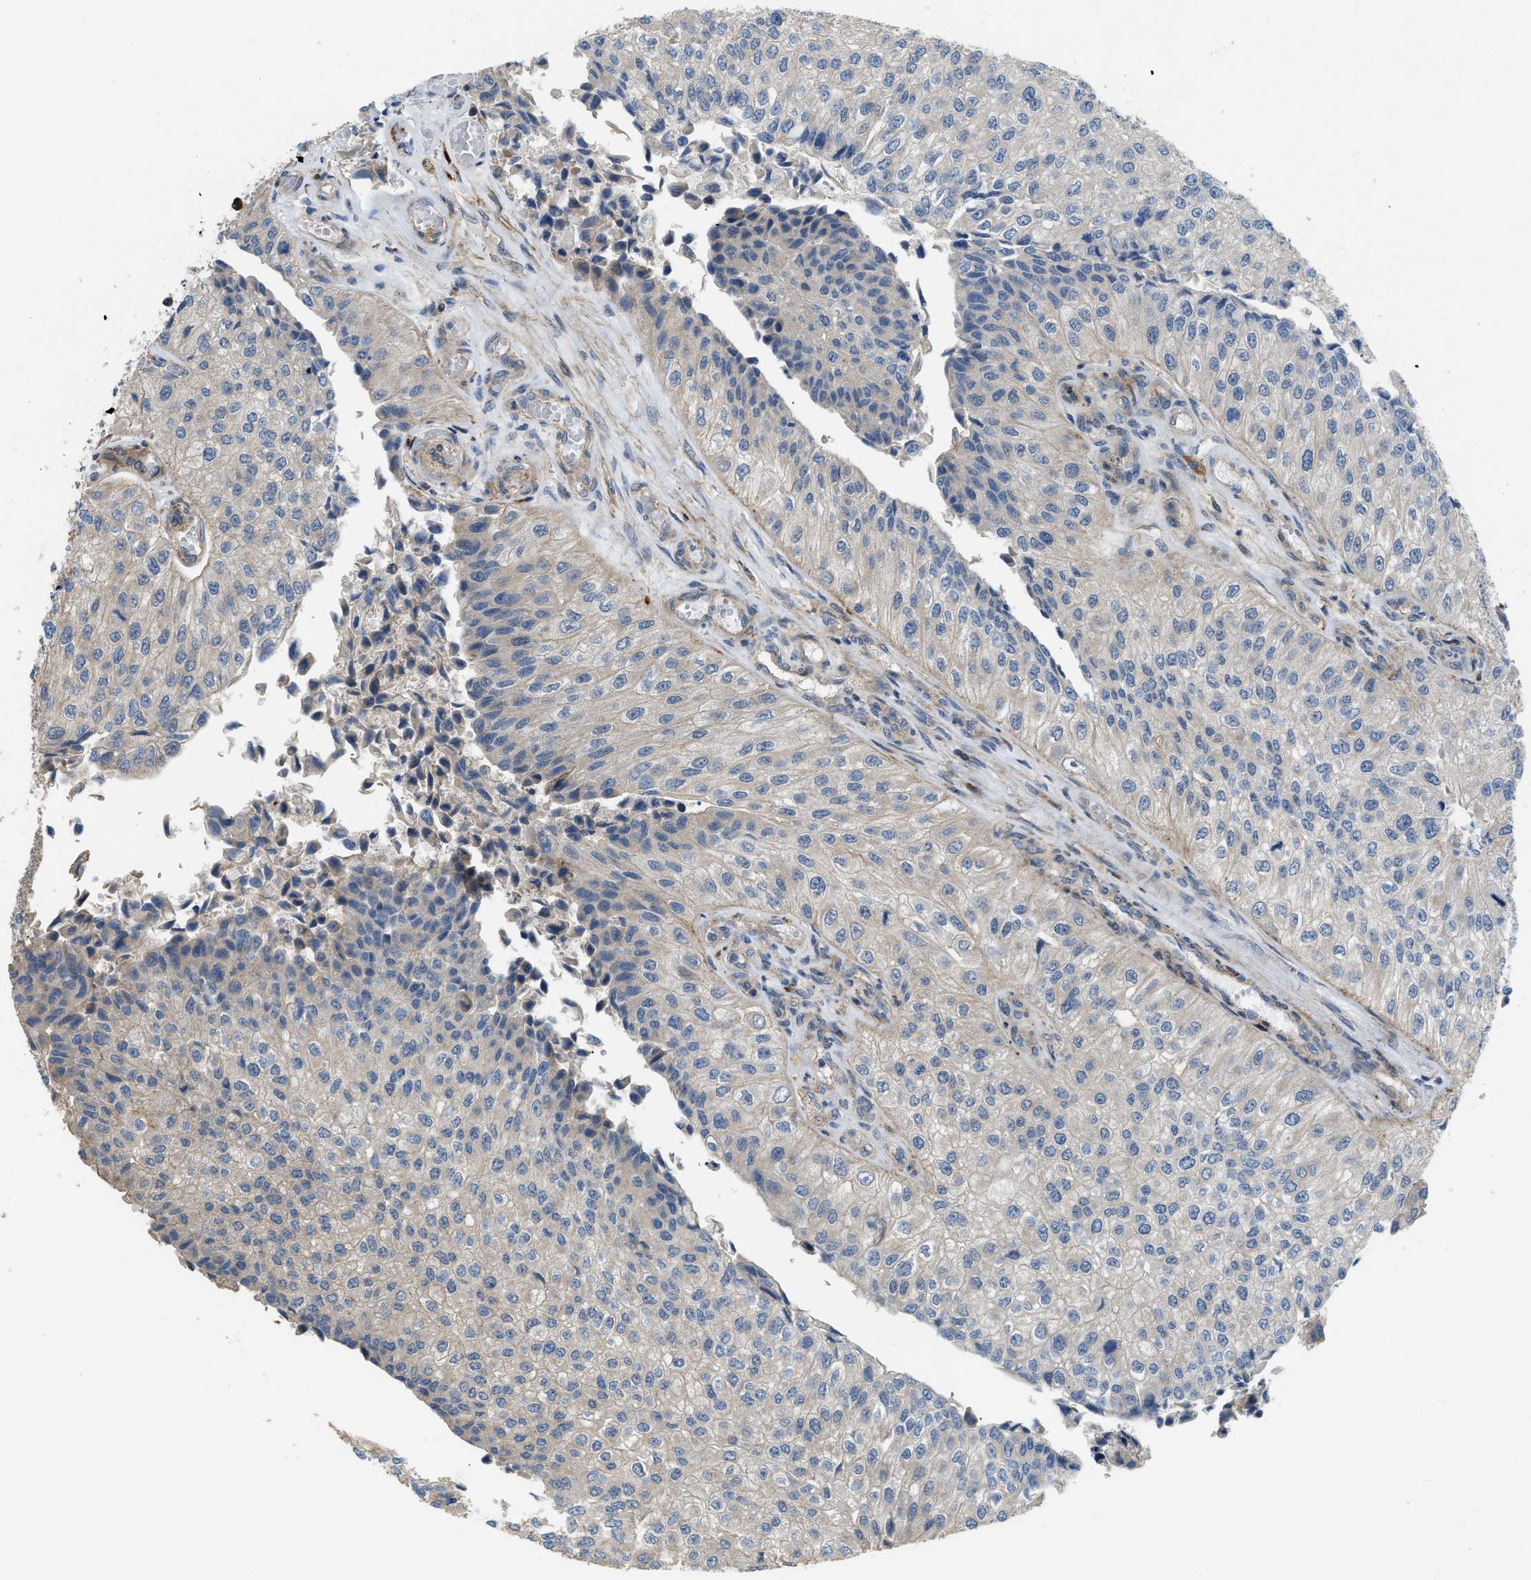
{"staining": {"intensity": "negative", "quantity": "none", "location": "none"}, "tissue": "urothelial cancer", "cell_type": "Tumor cells", "image_type": "cancer", "snomed": [{"axis": "morphology", "description": "Urothelial carcinoma, High grade"}, {"axis": "topography", "description": "Kidney"}, {"axis": "topography", "description": "Urinary bladder"}], "caption": "IHC histopathology image of human high-grade urothelial carcinoma stained for a protein (brown), which displays no expression in tumor cells.", "gene": "BTN3A2", "patient": {"sex": "male", "age": 77}}